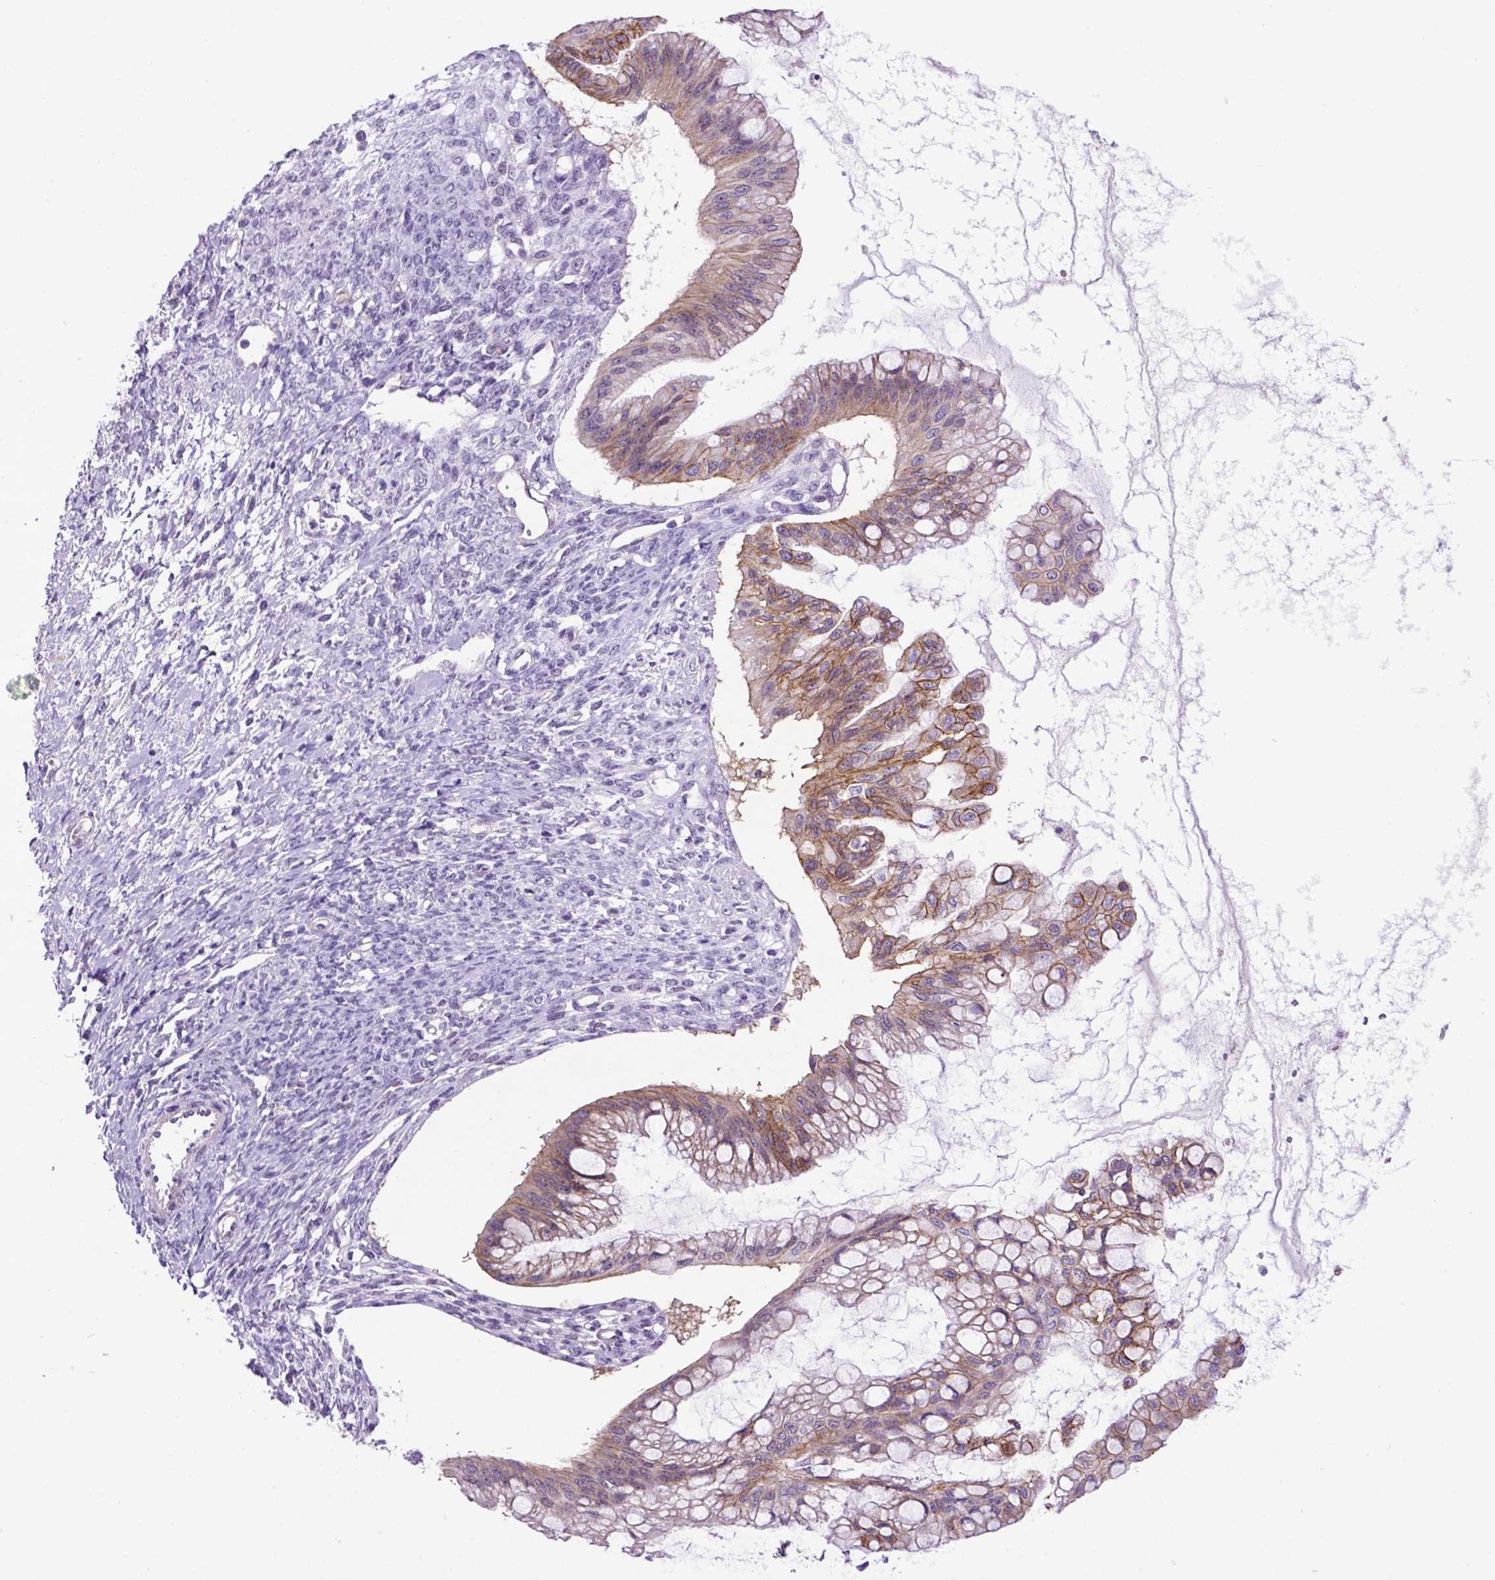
{"staining": {"intensity": "moderate", "quantity": "25%-75%", "location": "cytoplasmic/membranous"}, "tissue": "ovarian cancer", "cell_type": "Tumor cells", "image_type": "cancer", "snomed": [{"axis": "morphology", "description": "Cystadenocarcinoma, mucinous, NOS"}, {"axis": "topography", "description": "Ovary"}], "caption": "Ovarian cancer was stained to show a protein in brown. There is medium levels of moderate cytoplasmic/membranous expression in about 25%-75% of tumor cells.", "gene": "TACSTD2", "patient": {"sex": "female", "age": 73}}